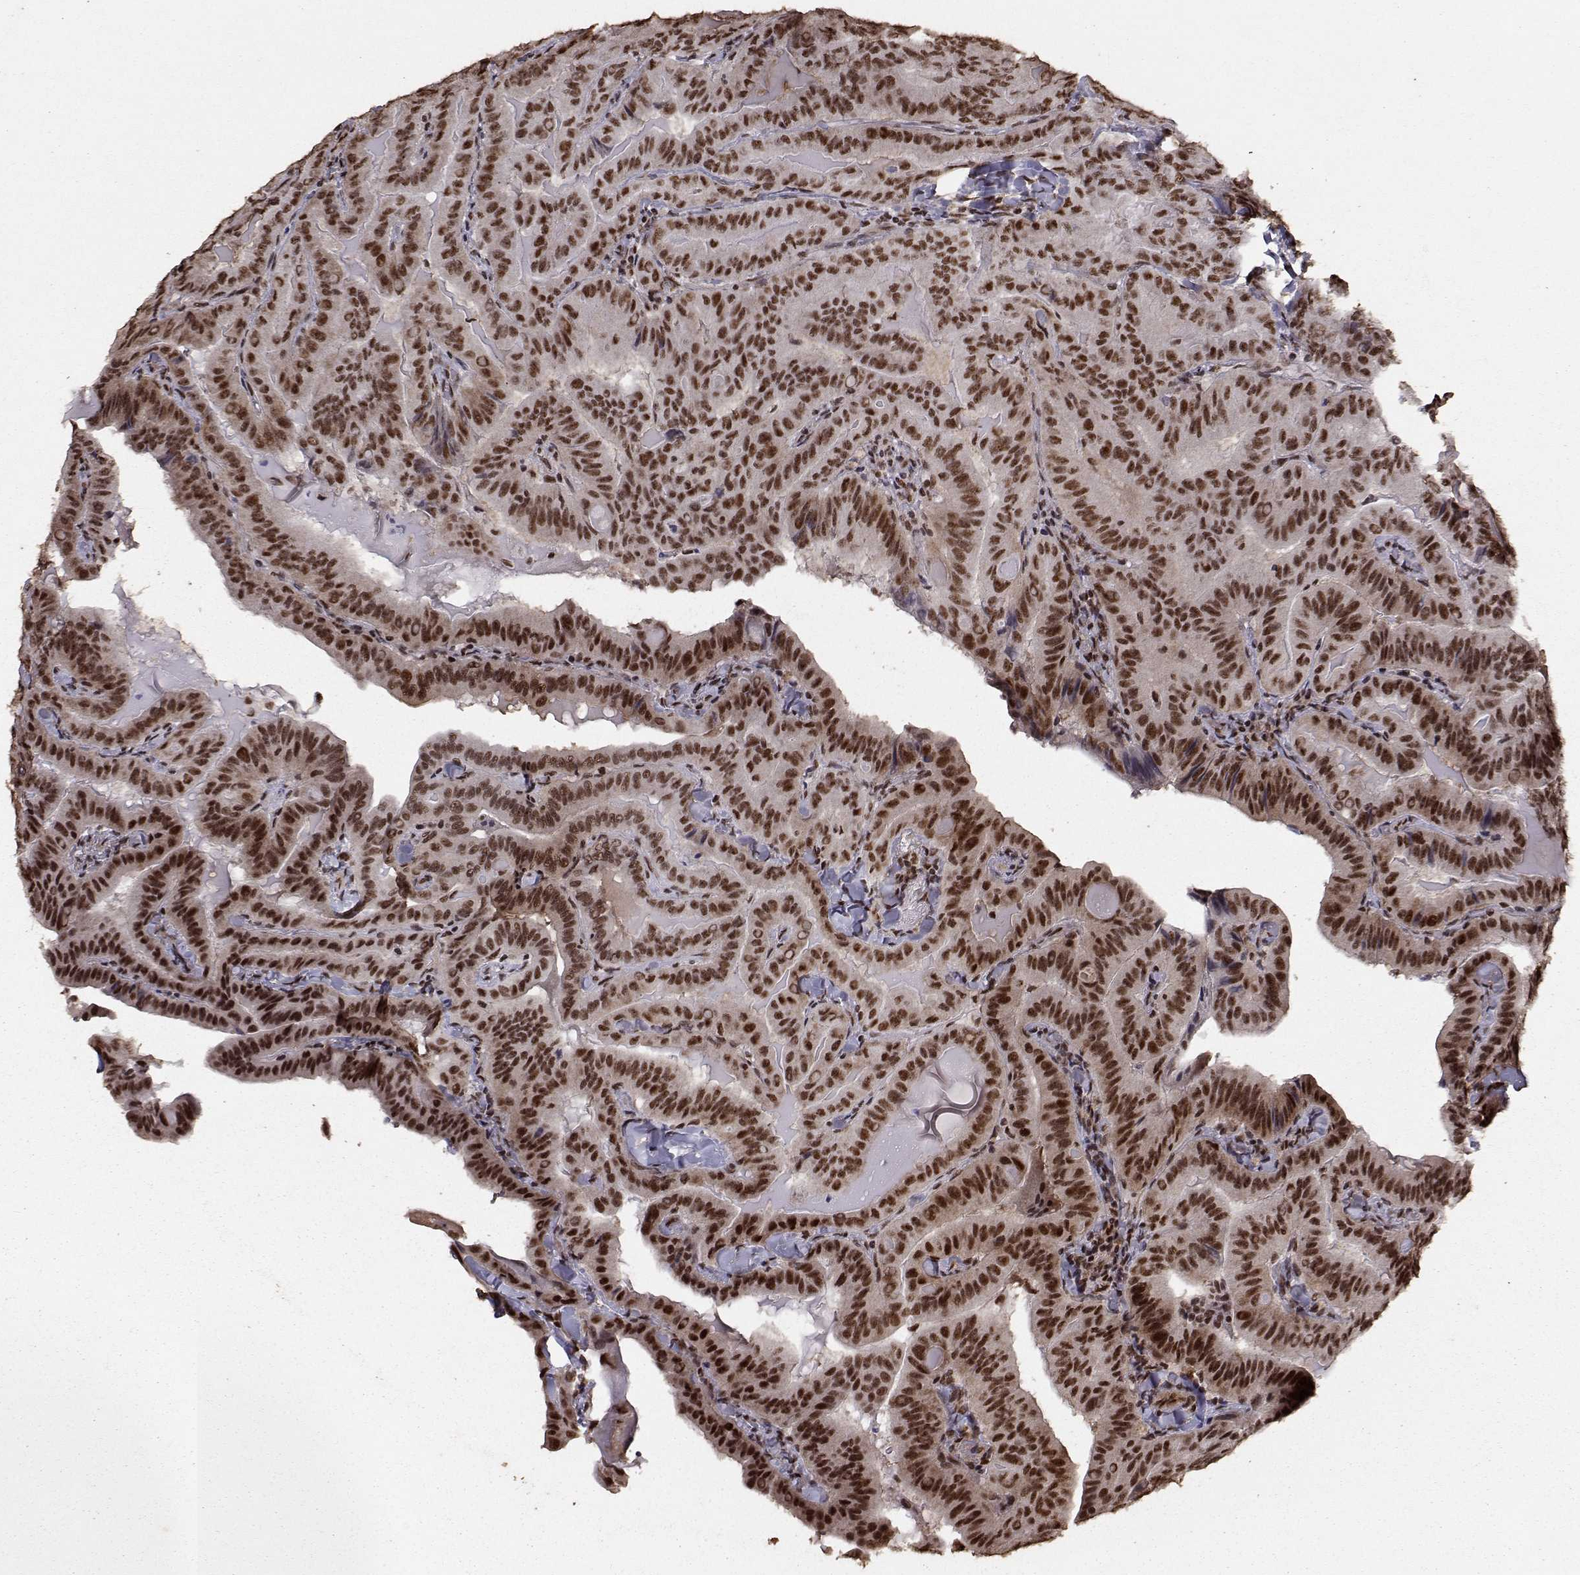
{"staining": {"intensity": "strong", "quantity": ">75%", "location": "nuclear"}, "tissue": "thyroid cancer", "cell_type": "Tumor cells", "image_type": "cancer", "snomed": [{"axis": "morphology", "description": "Papillary adenocarcinoma, NOS"}, {"axis": "topography", "description": "Thyroid gland"}], "caption": "IHC (DAB (3,3'-diaminobenzidine)) staining of thyroid cancer (papillary adenocarcinoma) exhibits strong nuclear protein expression in approximately >75% of tumor cells.", "gene": "SF1", "patient": {"sex": "female", "age": 68}}